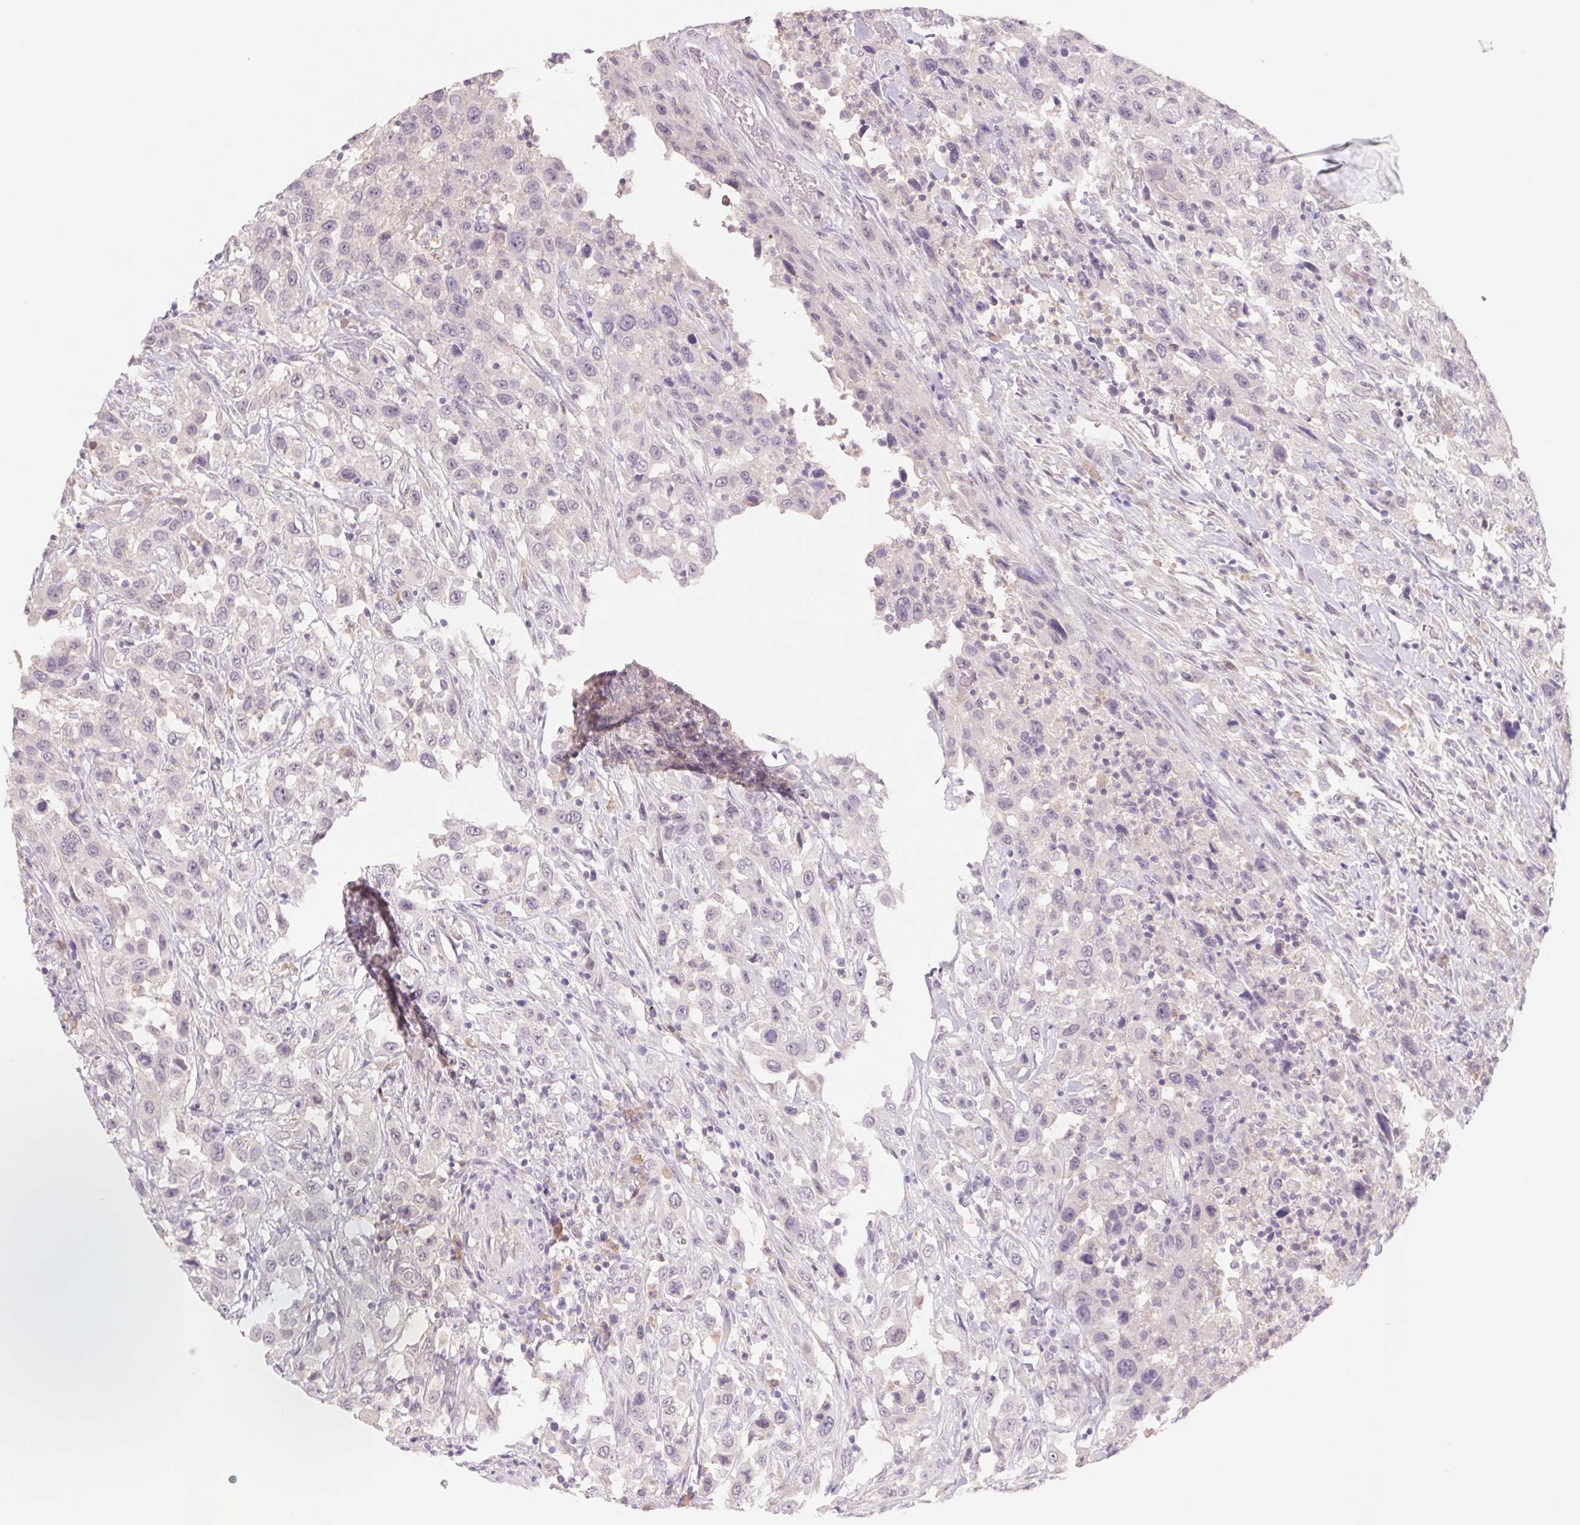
{"staining": {"intensity": "negative", "quantity": "none", "location": "none"}, "tissue": "urothelial cancer", "cell_type": "Tumor cells", "image_type": "cancer", "snomed": [{"axis": "morphology", "description": "Urothelial carcinoma, High grade"}, {"axis": "topography", "description": "Urinary bladder"}], "caption": "Immunohistochemistry (IHC) histopathology image of neoplastic tissue: urothelial carcinoma (high-grade) stained with DAB reveals no significant protein positivity in tumor cells.", "gene": "PNMA8B", "patient": {"sex": "male", "age": 61}}